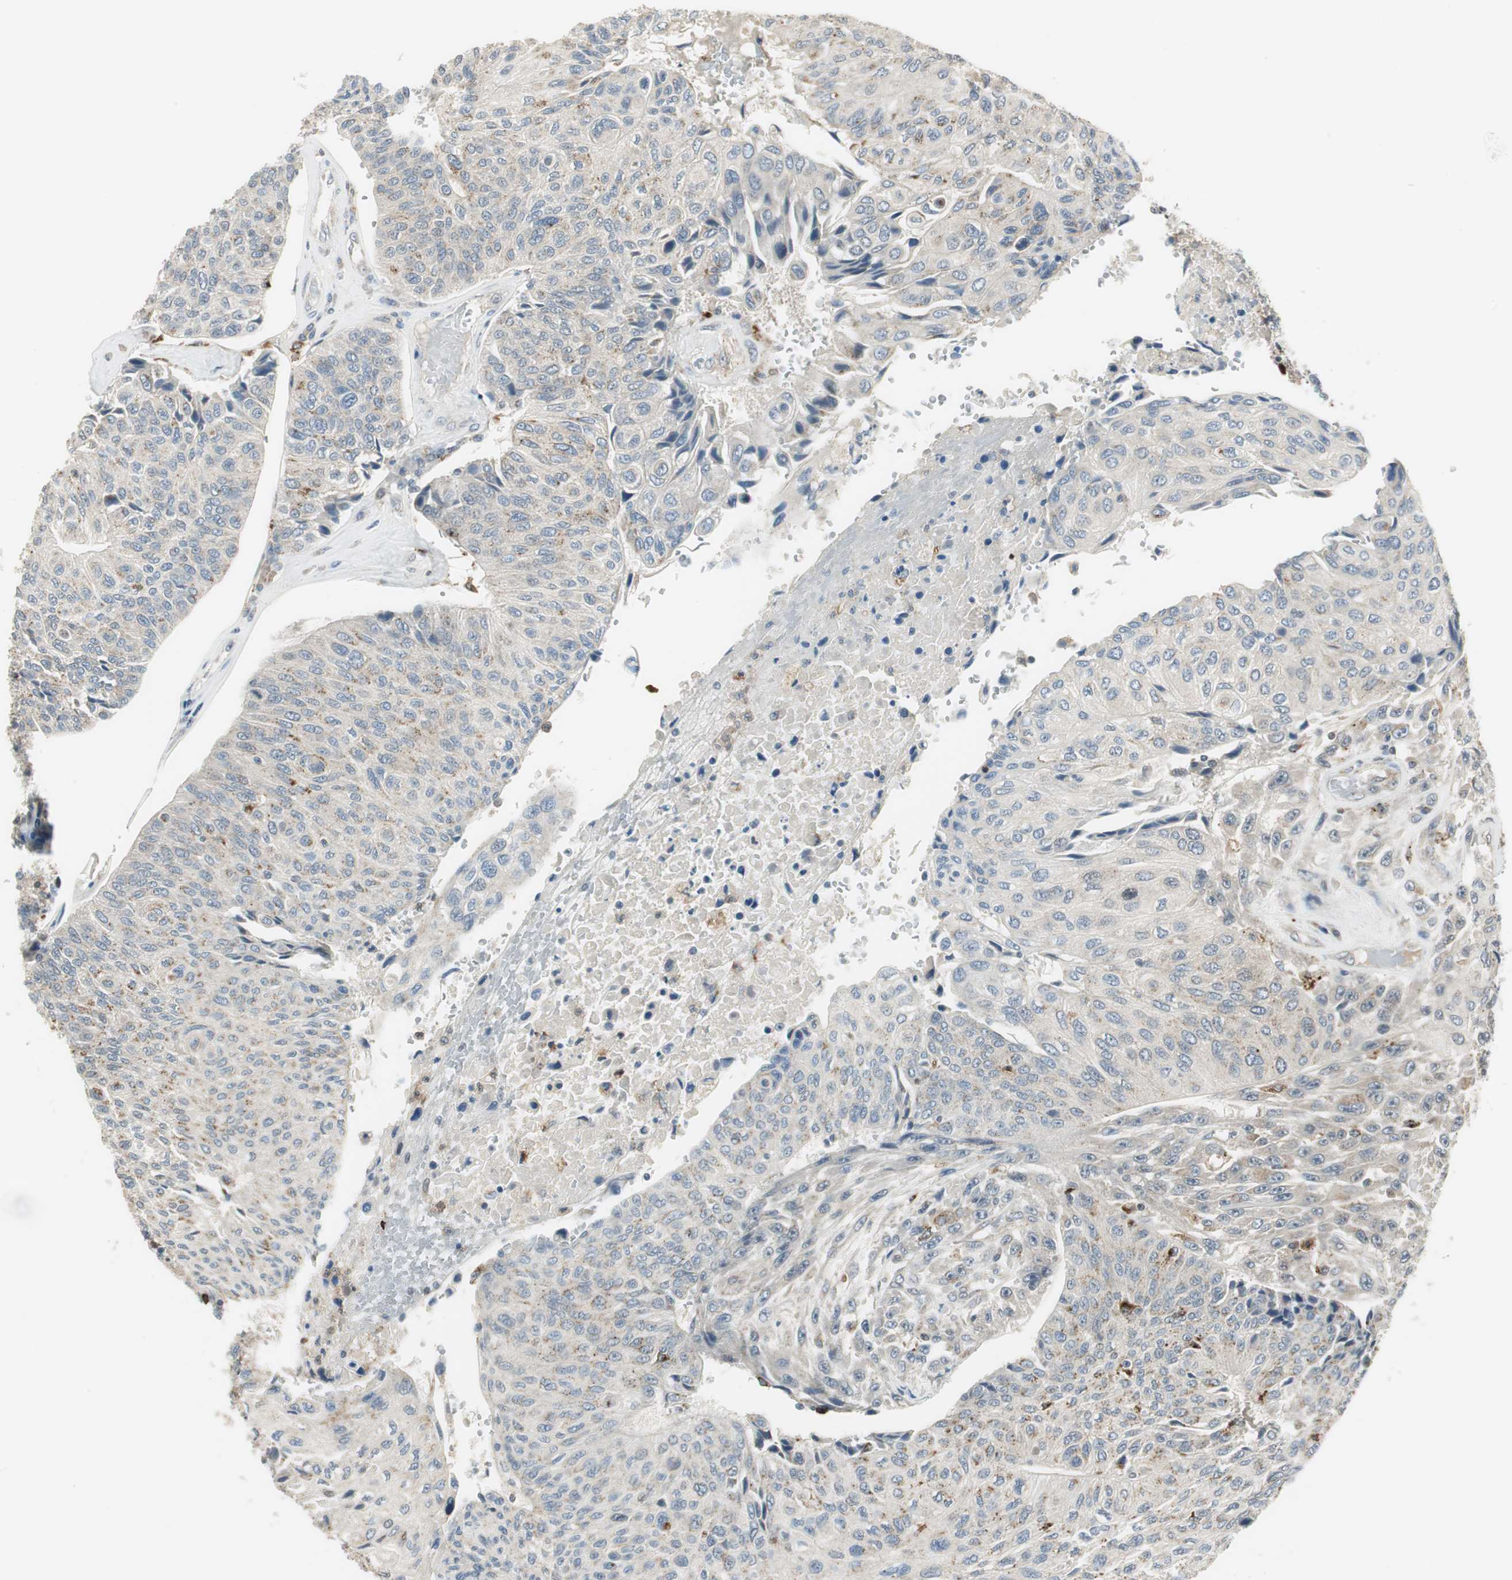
{"staining": {"intensity": "weak", "quantity": "<25%", "location": "cytoplasmic/membranous"}, "tissue": "urothelial cancer", "cell_type": "Tumor cells", "image_type": "cancer", "snomed": [{"axis": "morphology", "description": "Urothelial carcinoma, High grade"}, {"axis": "topography", "description": "Urinary bladder"}], "caption": "IHC photomicrograph of urothelial cancer stained for a protein (brown), which shows no expression in tumor cells. The staining was performed using DAB (3,3'-diaminobenzidine) to visualize the protein expression in brown, while the nuclei were stained in blue with hematoxylin (Magnification: 20x).", "gene": "NCK1", "patient": {"sex": "male", "age": 66}}